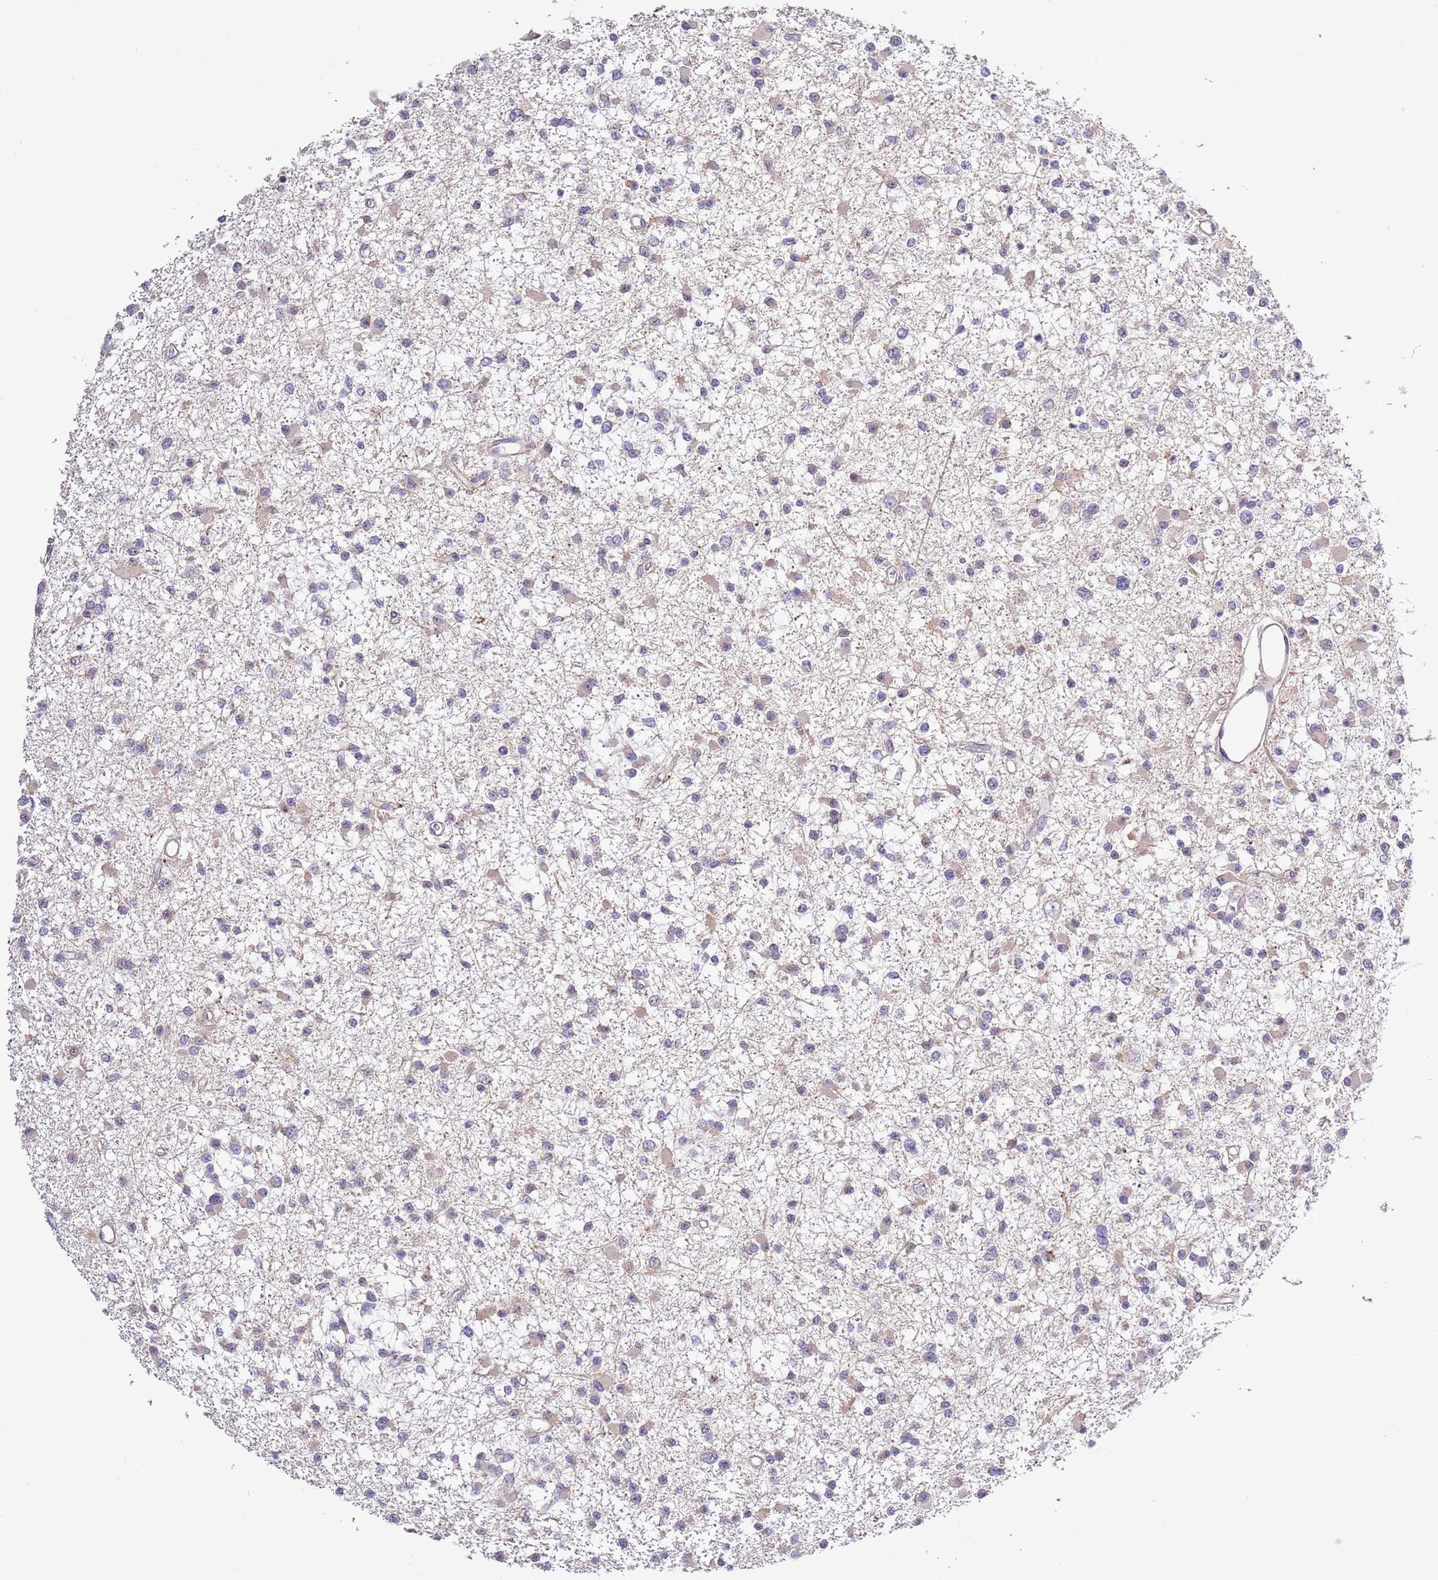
{"staining": {"intensity": "negative", "quantity": "none", "location": "none"}, "tissue": "glioma", "cell_type": "Tumor cells", "image_type": "cancer", "snomed": [{"axis": "morphology", "description": "Glioma, malignant, Low grade"}, {"axis": "topography", "description": "Brain"}], "caption": "An immunohistochemistry image of glioma is shown. There is no staining in tumor cells of glioma. The staining is performed using DAB (3,3'-diaminobenzidine) brown chromogen with nuclei counter-stained in using hematoxylin.", "gene": "LIPJ", "patient": {"sex": "female", "age": 22}}